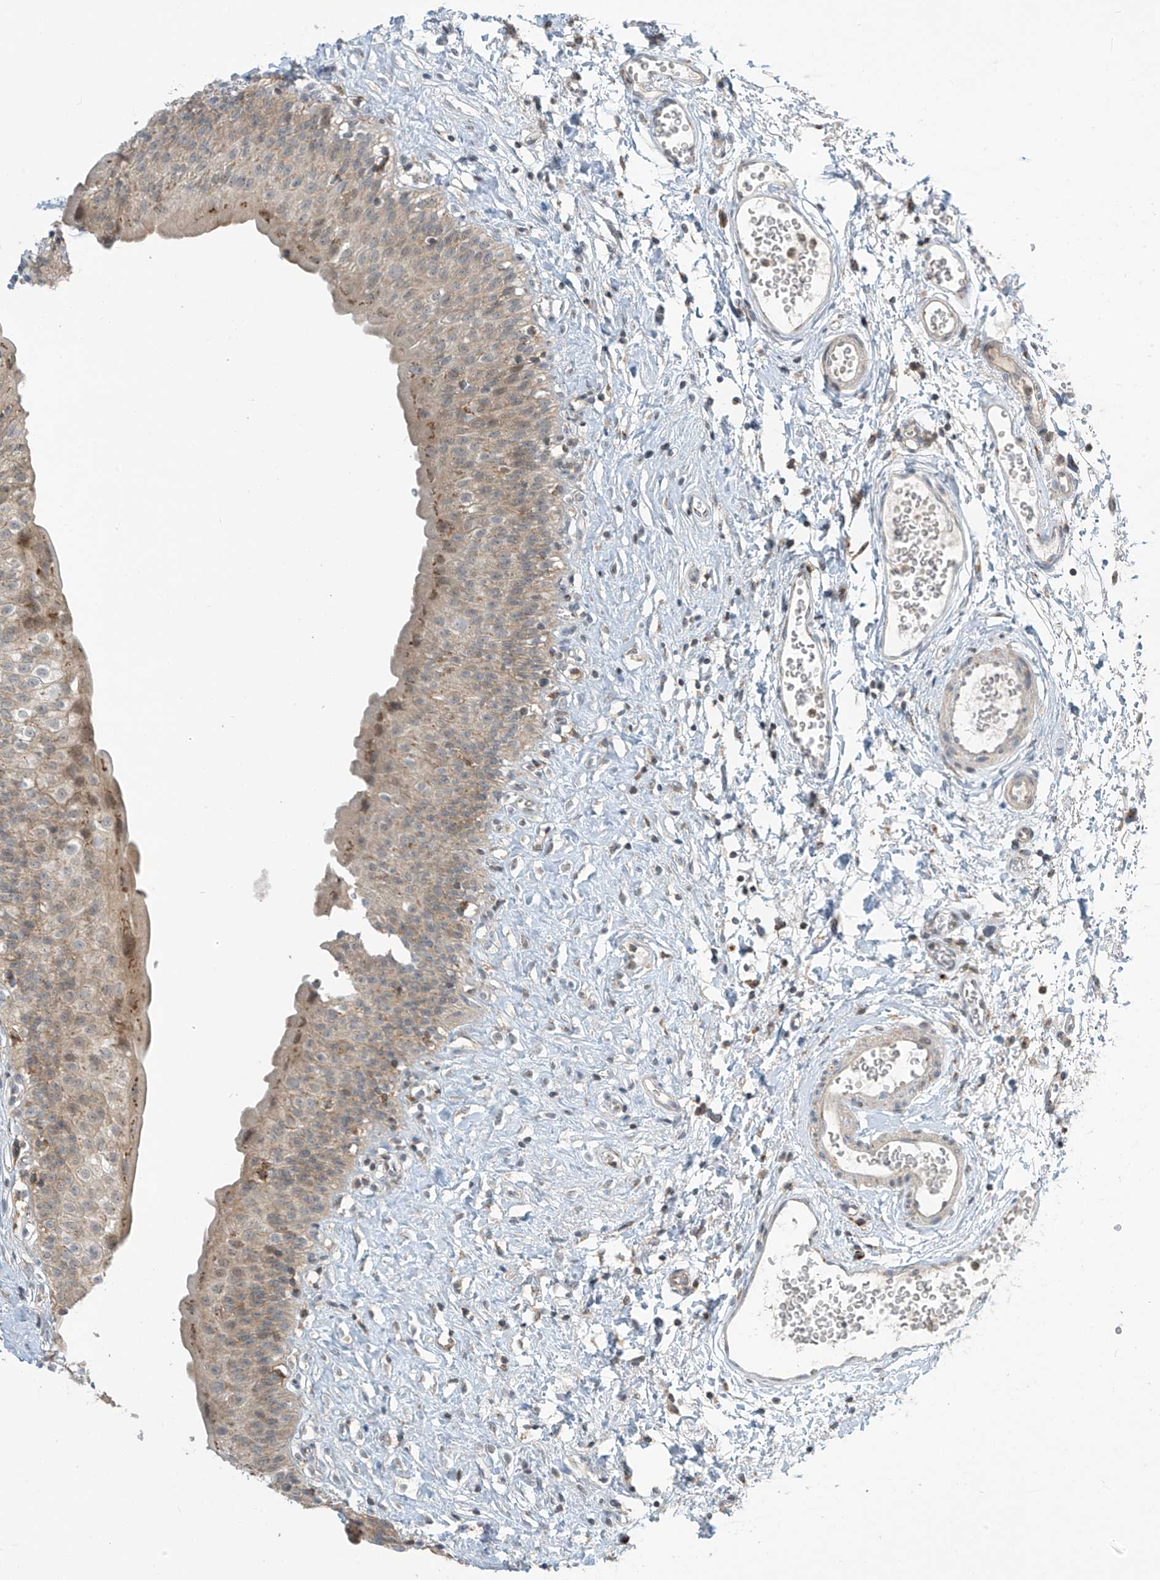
{"staining": {"intensity": "weak", "quantity": "25%-75%", "location": "cytoplasmic/membranous"}, "tissue": "urinary bladder", "cell_type": "Urothelial cells", "image_type": "normal", "snomed": [{"axis": "morphology", "description": "Normal tissue, NOS"}, {"axis": "topography", "description": "Urinary bladder"}], "caption": "This image displays immunohistochemistry (IHC) staining of benign human urinary bladder, with low weak cytoplasmic/membranous expression in about 25%-75% of urothelial cells.", "gene": "PARVG", "patient": {"sex": "male", "age": 51}}